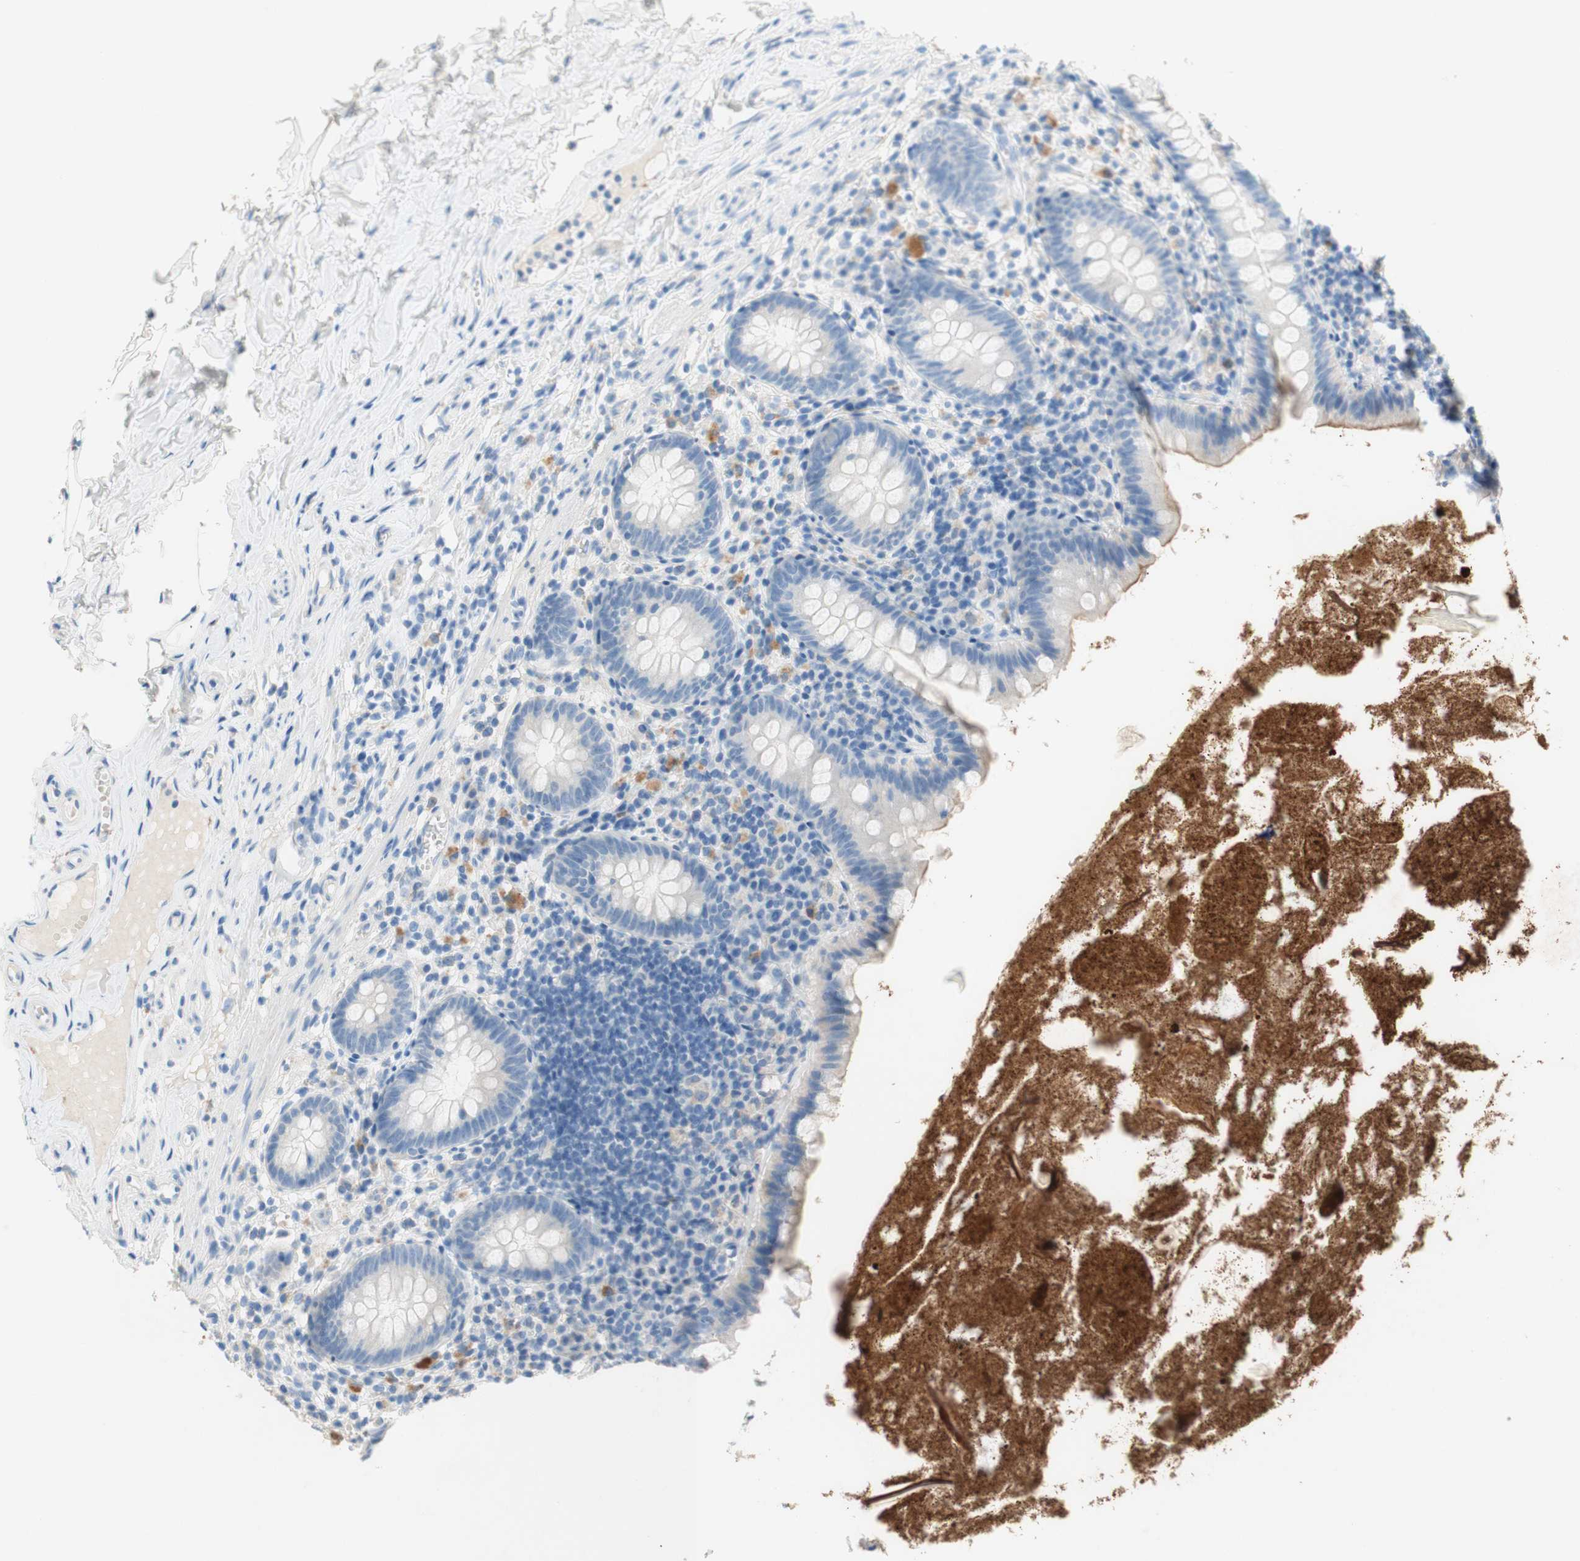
{"staining": {"intensity": "negative", "quantity": "none", "location": "none"}, "tissue": "appendix", "cell_type": "Glandular cells", "image_type": "normal", "snomed": [{"axis": "morphology", "description": "Normal tissue, NOS"}, {"axis": "topography", "description": "Appendix"}], "caption": "An IHC photomicrograph of unremarkable appendix is shown. There is no staining in glandular cells of appendix. (Stains: DAB IHC with hematoxylin counter stain, Microscopy: brightfield microscopy at high magnification).", "gene": "POLR2J3", "patient": {"sex": "male", "age": 52}}